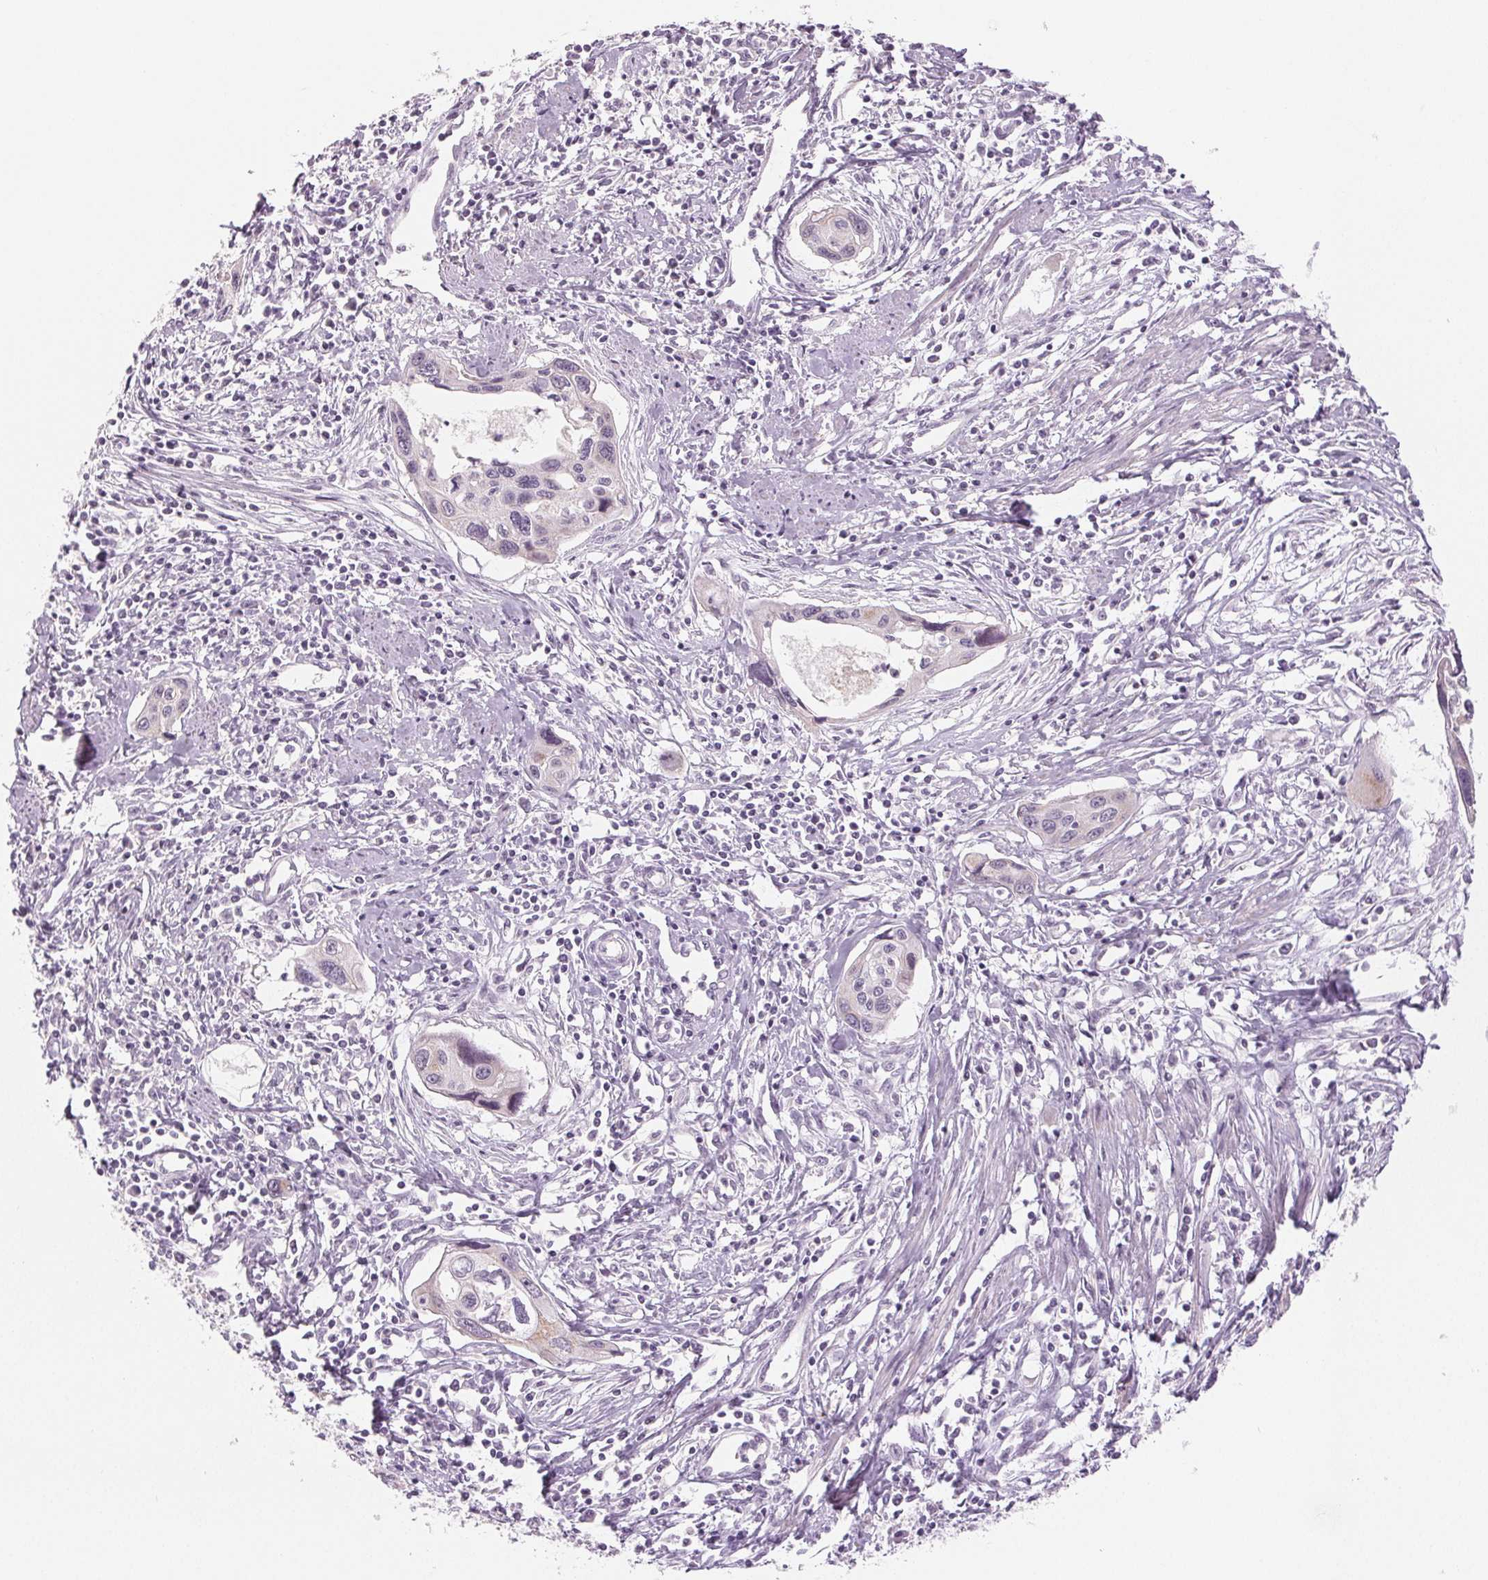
{"staining": {"intensity": "negative", "quantity": "none", "location": "none"}, "tissue": "cervical cancer", "cell_type": "Tumor cells", "image_type": "cancer", "snomed": [{"axis": "morphology", "description": "Squamous cell carcinoma, NOS"}, {"axis": "topography", "description": "Cervix"}], "caption": "Tumor cells are negative for brown protein staining in squamous cell carcinoma (cervical).", "gene": "EHHADH", "patient": {"sex": "female", "age": 31}}